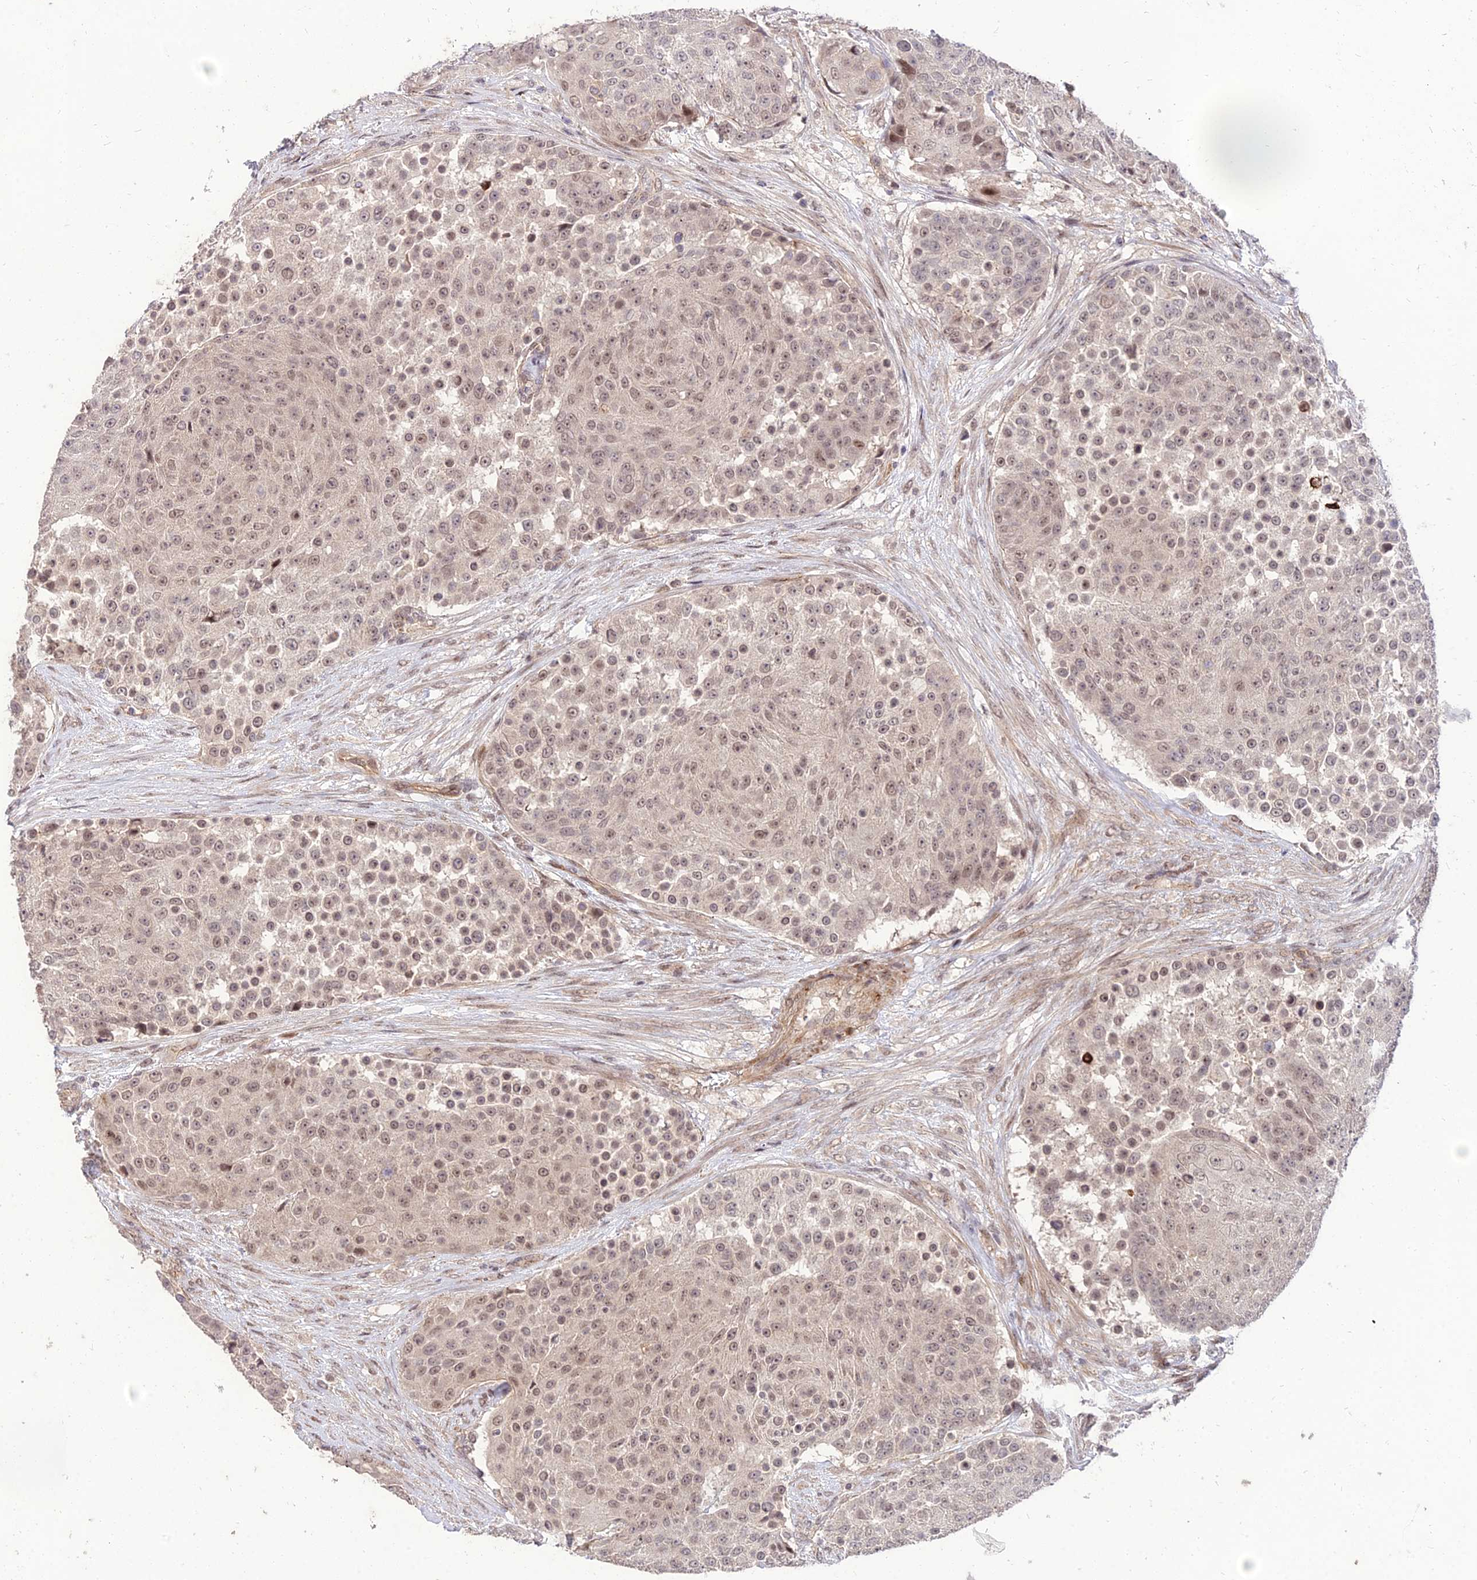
{"staining": {"intensity": "moderate", "quantity": ">75%", "location": "nuclear"}, "tissue": "urothelial cancer", "cell_type": "Tumor cells", "image_type": "cancer", "snomed": [{"axis": "morphology", "description": "Urothelial carcinoma, High grade"}, {"axis": "topography", "description": "Urinary bladder"}], "caption": "This is an image of IHC staining of high-grade urothelial carcinoma, which shows moderate positivity in the nuclear of tumor cells.", "gene": "ZNF85", "patient": {"sex": "female", "age": 63}}